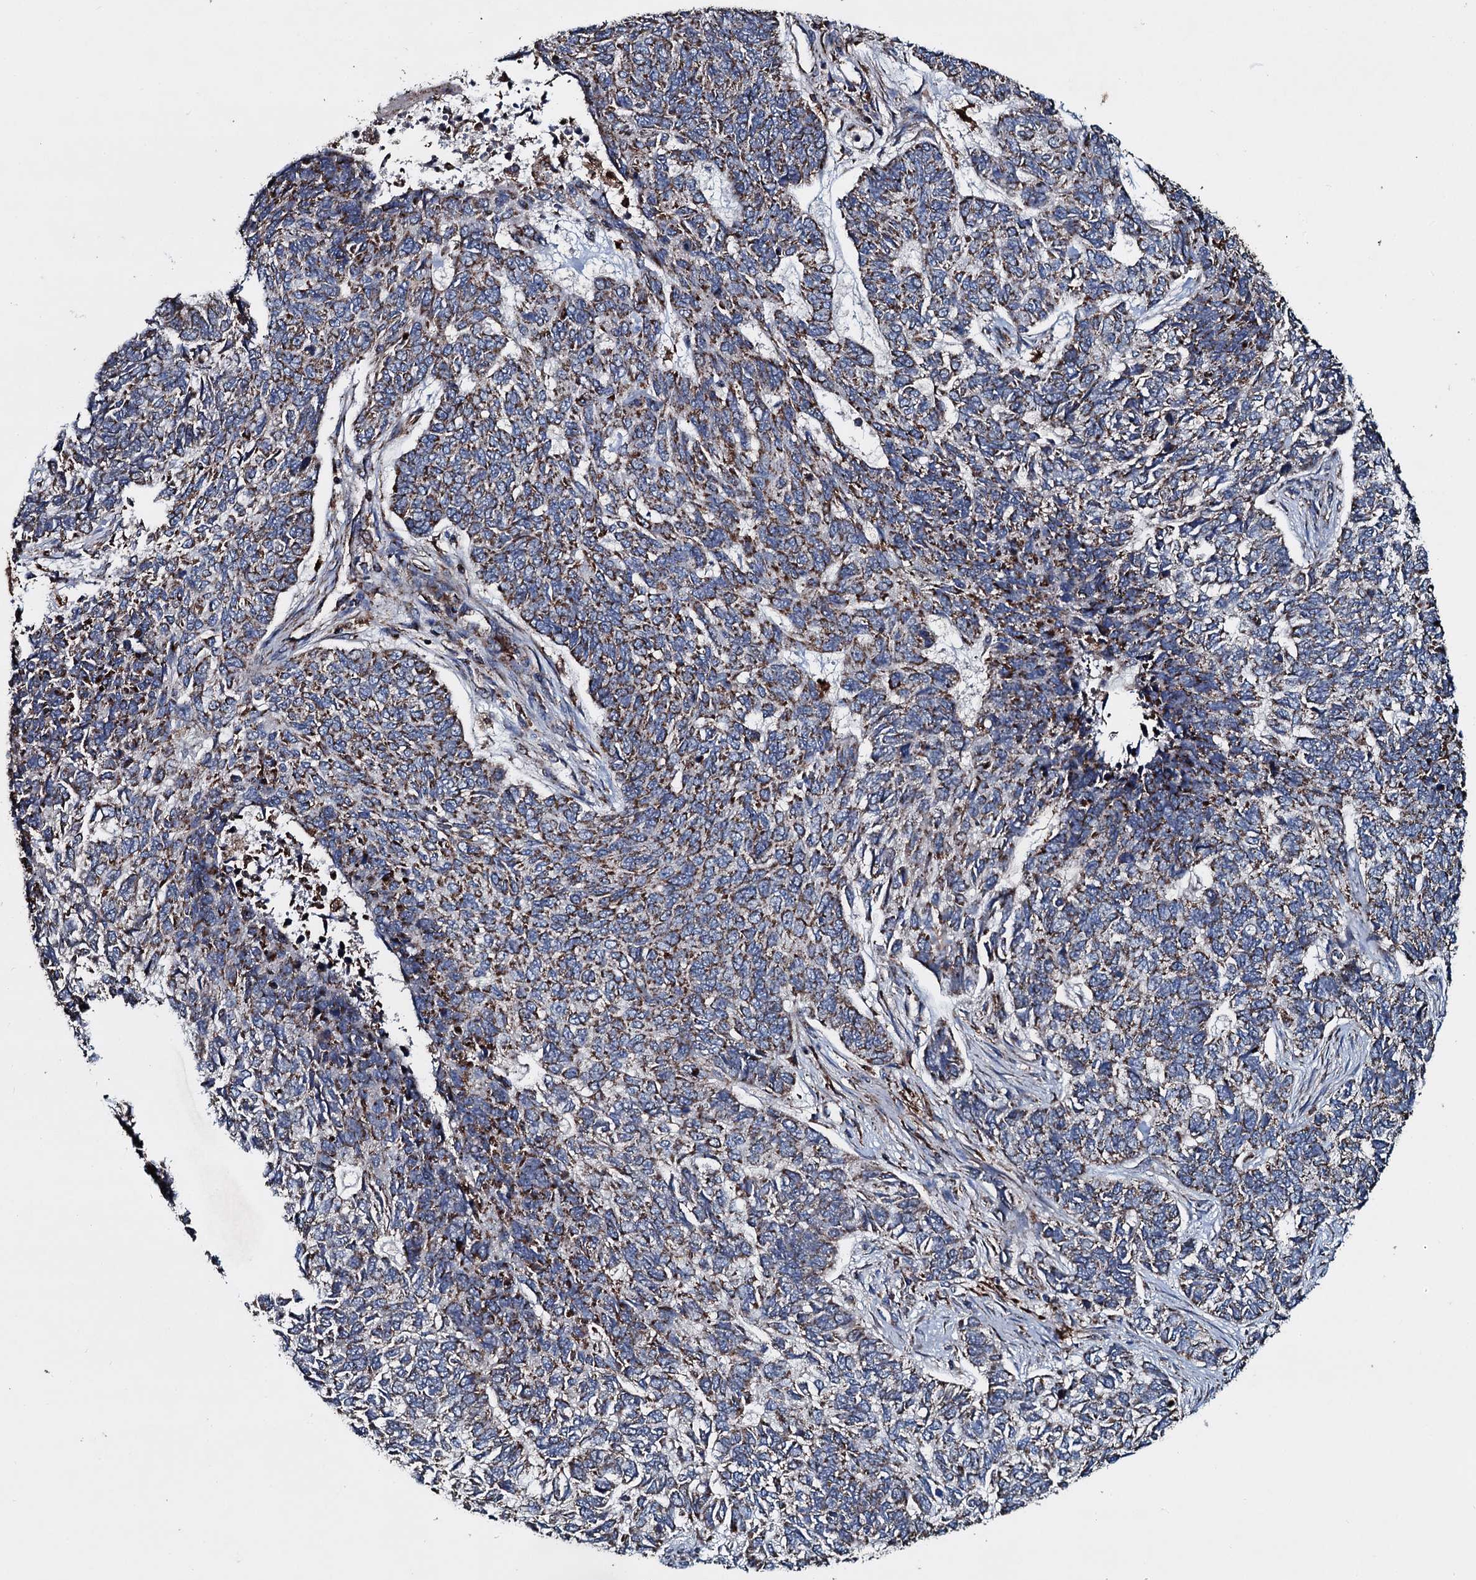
{"staining": {"intensity": "moderate", "quantity": "25%-75%", "location": "cytoplasmic/membranous"}, "tissue": "skin cancer", "cell_type": "Tumor cells", "image_type": "cancer", "snomed": [{"axis": "morphology", "description": "Basal cell carcinoma"}, {"axis": "topography", "description": "Skin"}], "caption": "Tumor cells display moderate cytoplasmic/membranous staining in approximately 25%-75% of cells in skin basal cell carcinoma.", "gene": "DYNC2I2", "patient": {"sex": "female", "age": 65}}